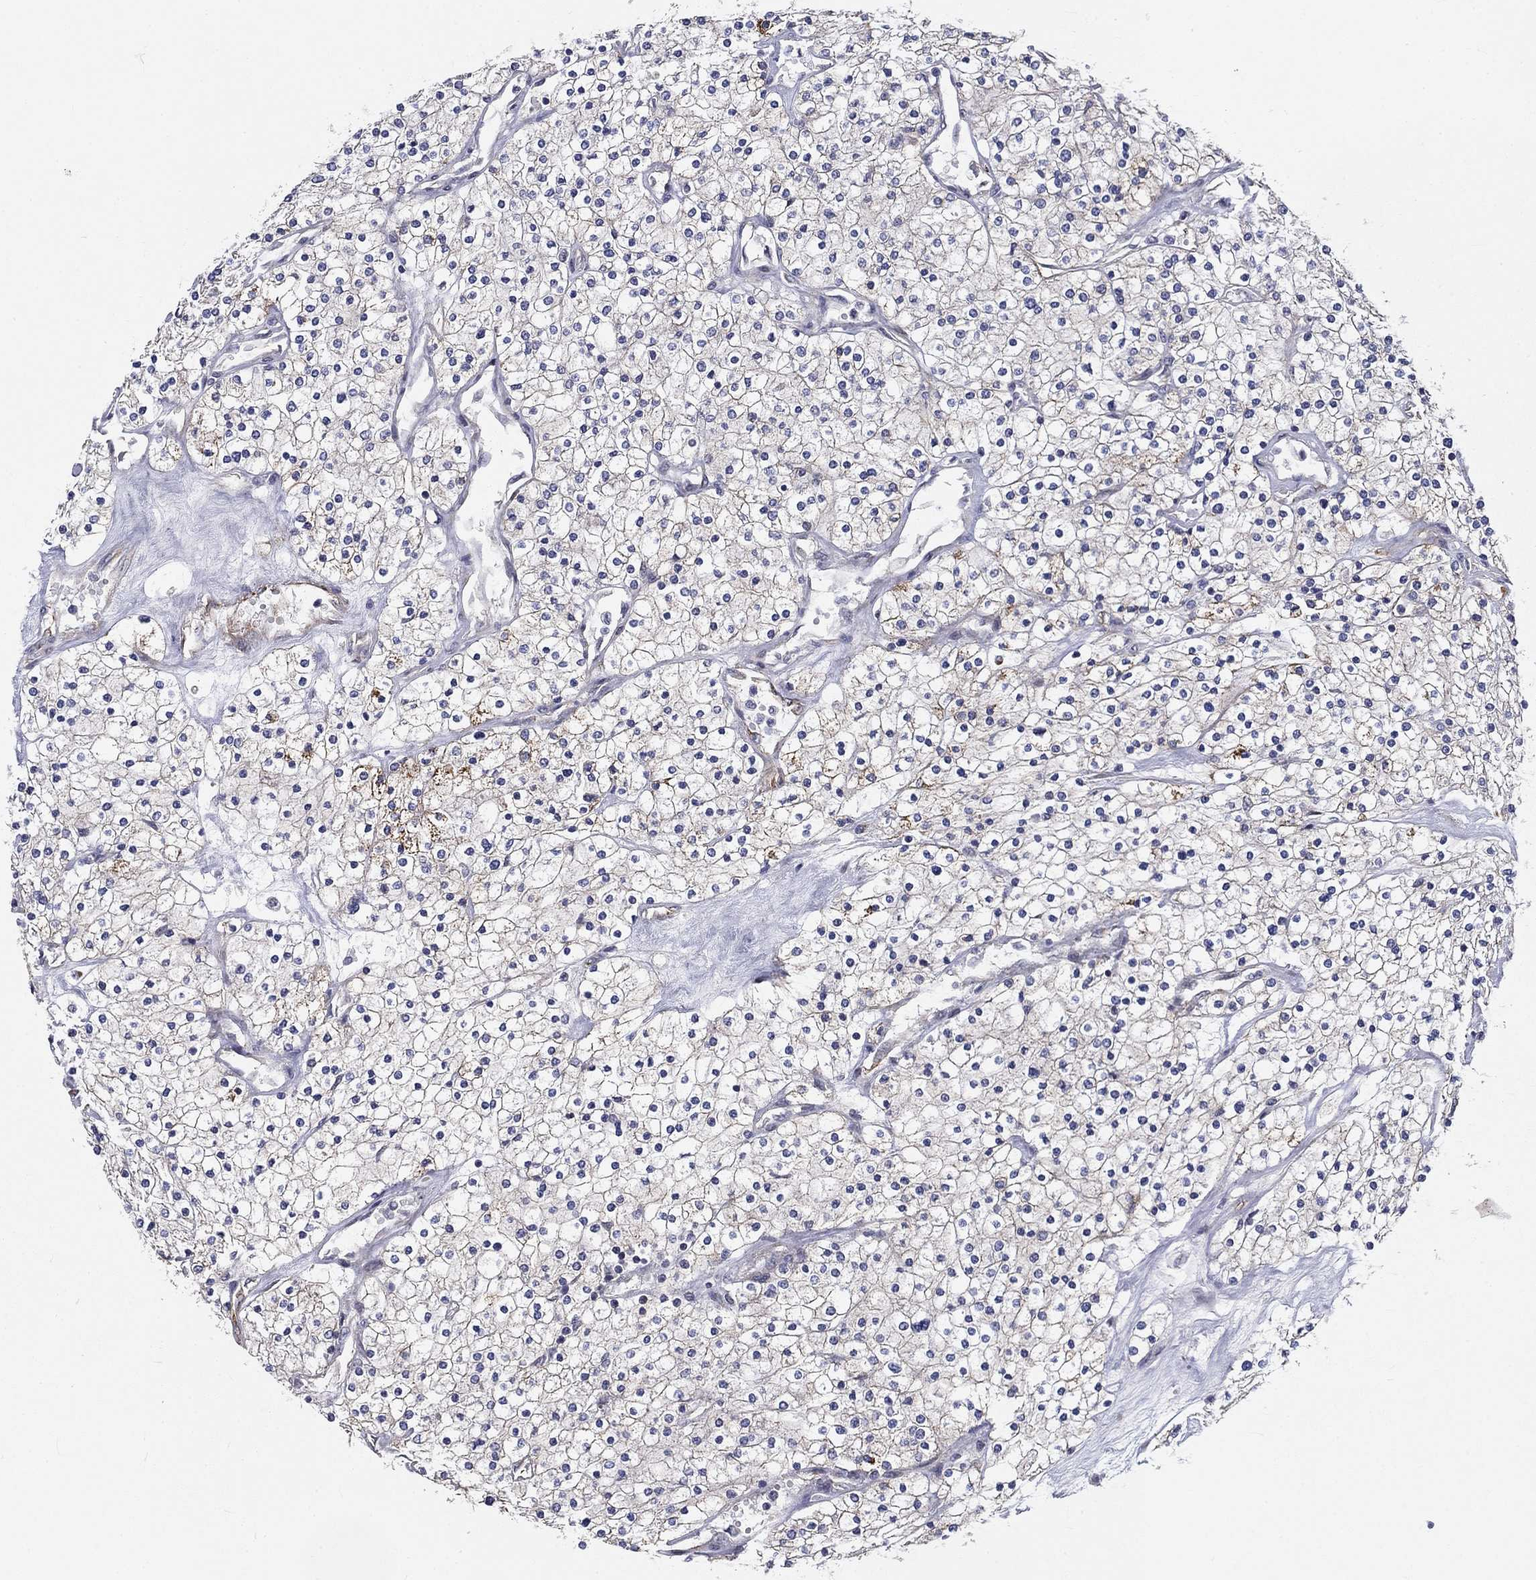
{"staining": {"intensity": "moderate", "quantity": "<25%", "location": "cytoplasmic/membranous"}, "tissue": "renal cancer", "cell_type": "Tumor cells", "image_type": "cancer", "snomed": [{"axis": "morphology", "description": "Adenocarcinoma, NOS"}, {"axis": "topography", "description": "Kidney"}], "caption": "Moderate cytoplasmic/membranous staining for a protein is seen in approximately <25% of tumor cells of renal cancer using IHC.", "gene": "SYNC", "patient": {"sex": "male", "age": 80}}